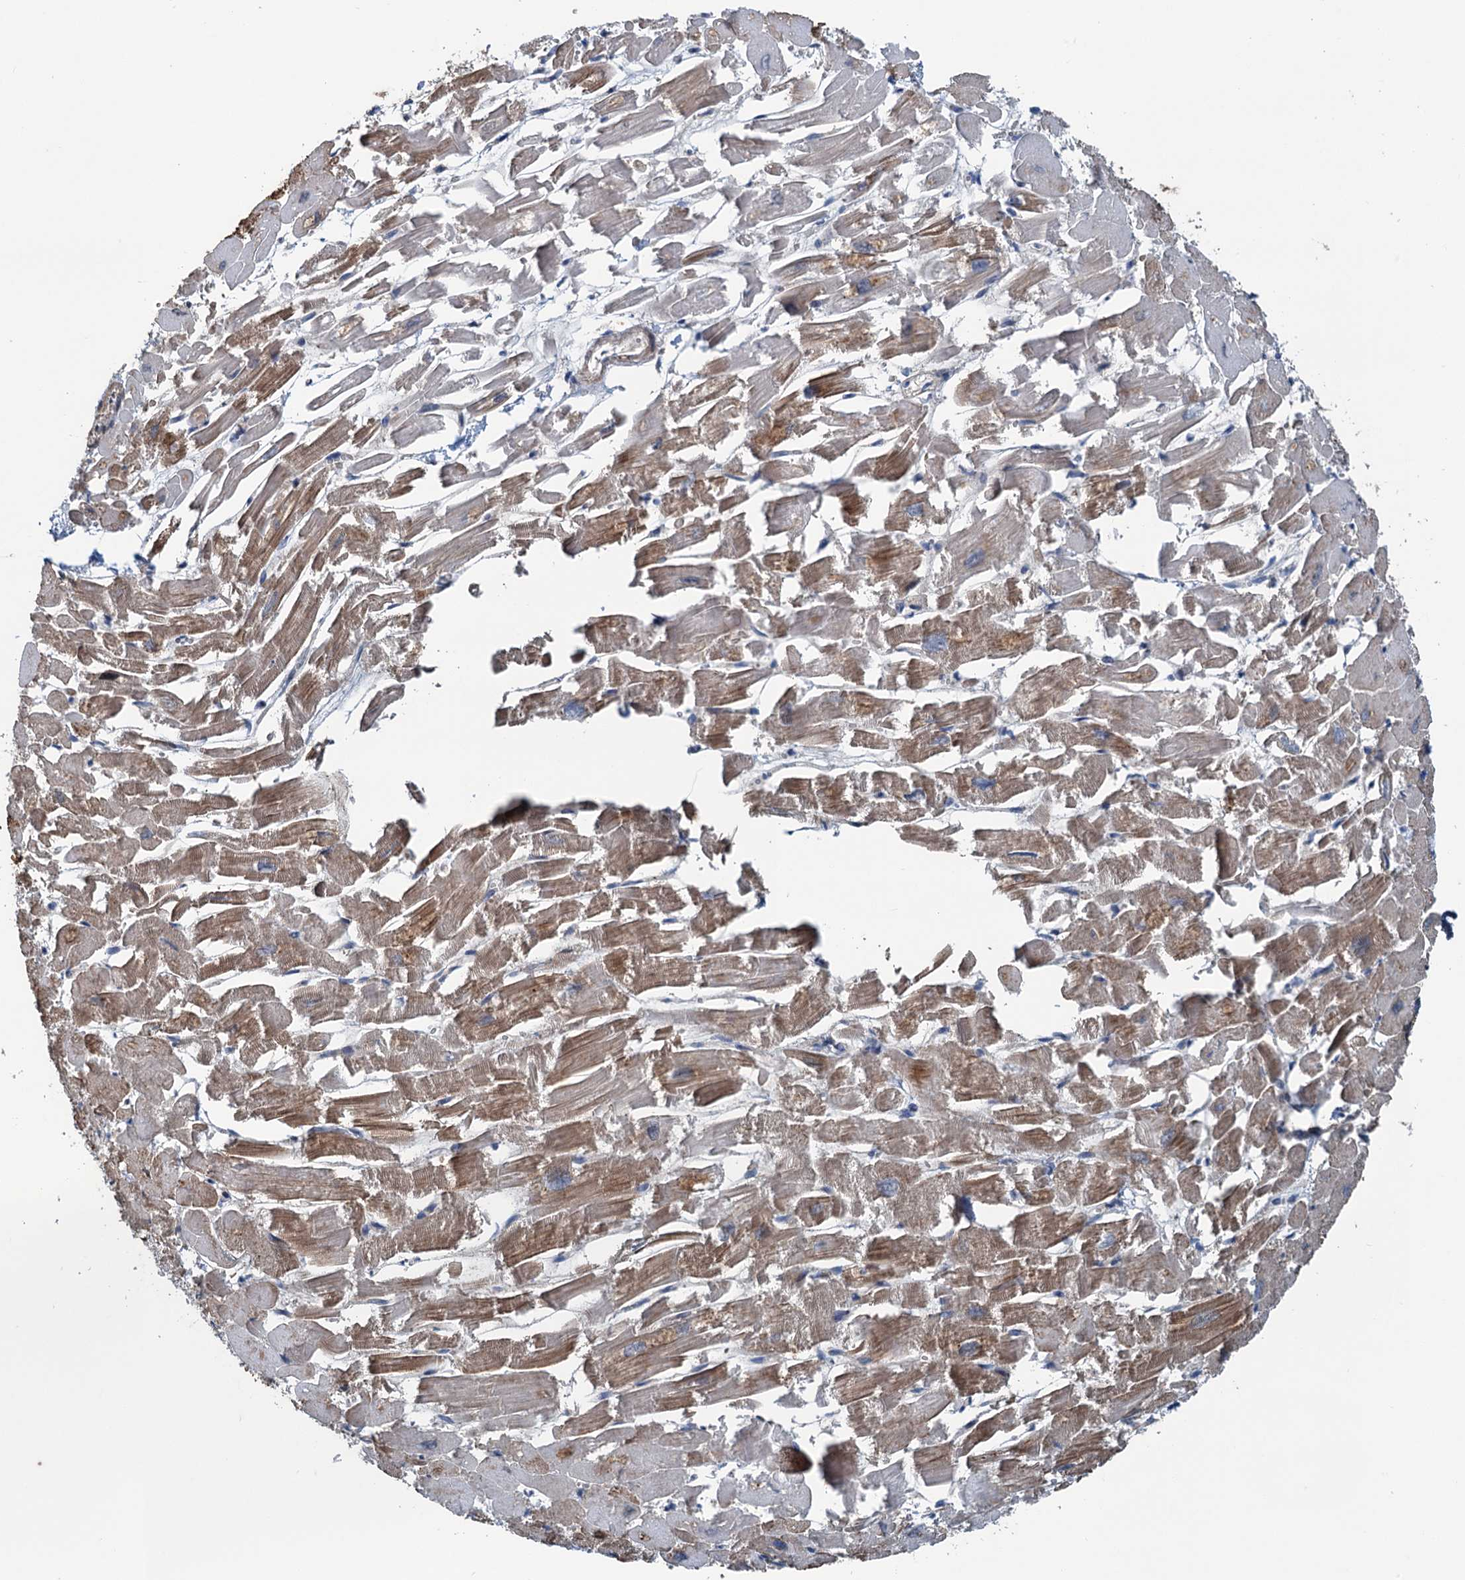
{"staining": {"intensity": "moderate", "quantity": "25%-75%", "location": "cytoplasmic/membranous"}, "tissue": "heart muscle", "cell_type": "Cardiomyocytes", "image_type": "normal", "snomed": [{"axis": "morphology", "description": "Normal tissue, NOS"}, {"axis": "topography", "description": "Heart"}], "caption": "Immunohistochemical staining of unremarkable human heart muscle exhibits medium levels of moderate cytoplasmic/membranous staining in approximately 25%-75% of cardiomyocytes.", "gene": "TEDC1", "patient": {"sex": "male", "age": 54}}